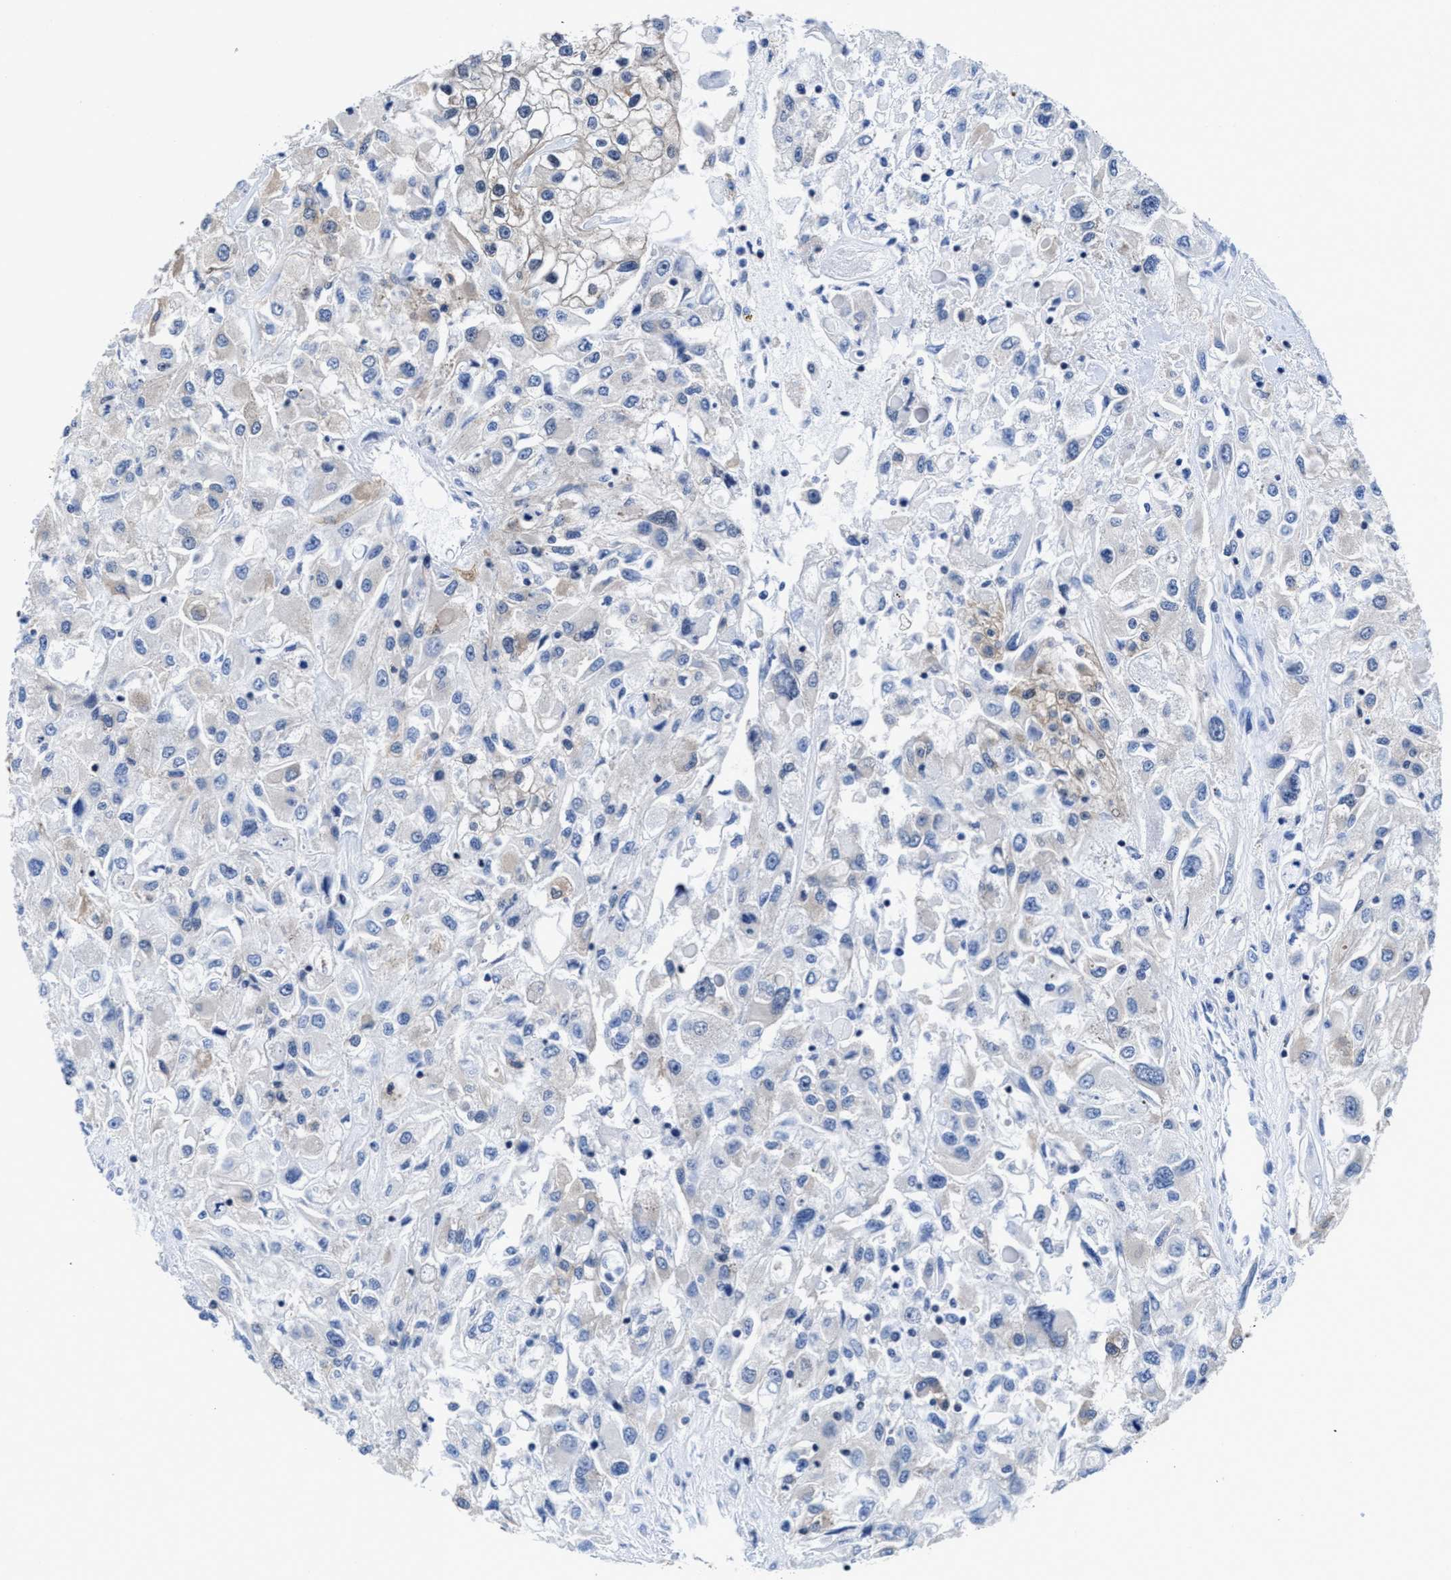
{"staining": {"intensity": "negative", "quantity": "none", "location": "none"}, "tissue": "renal cancer", "cell_type": "Tumor cells", "image_type": "cancer", "snomed": [{"axis": "morphology", "description": "Adenocarcinoma, NOS"}, {"axis": "topography", "description": "Kidney"}], "caption": "High power microscopy micrograph of an IHC histopathology image of renal cancer, revealing no significant staining in tumor cells.", "gene": "ACLY", "patient": {"sex": "female", "age": 52}}